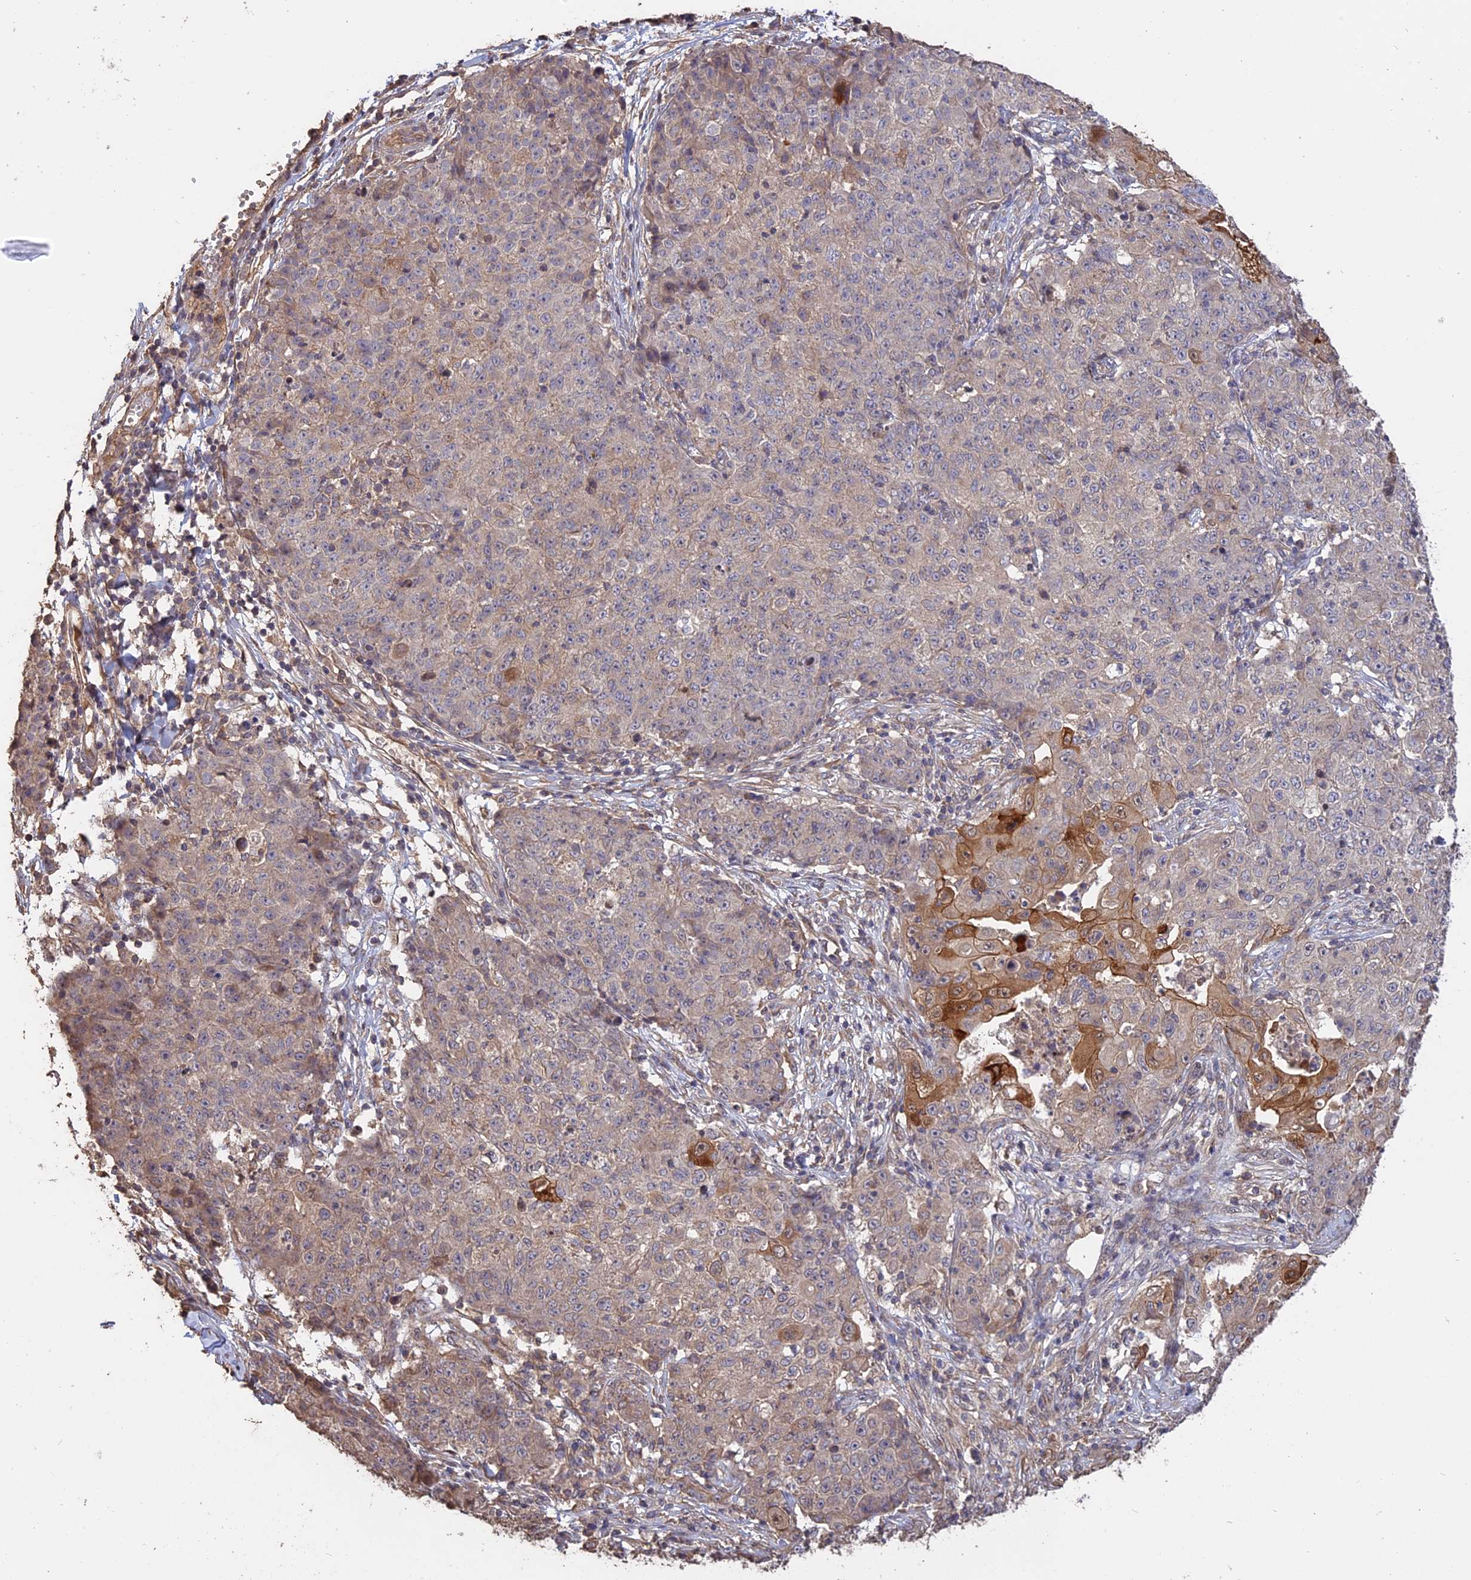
{"staining": {"intensity": "moderate", "quantity": "<25%", "location": "cytoplasmic/membranous"}, "tissue": "ovarian cancer", "cell_type": "Tumor cells", "image_type": "cancer", "snomed": [{"axis": "morphology", "description": "Carcinoma, endometroid"}, {"axis": "topography", "description": "Ovary"}], "caption": "DAB (3,3'-diaminobenzidine) immunohistochemical staining of ovarian endometroid carcinoma exhibits moderate cytoplasmic/membranous protein staining in about <25% of tumor cells.", "gene": "RASAL1", "patient": {"sex": "female", "age": 42}}